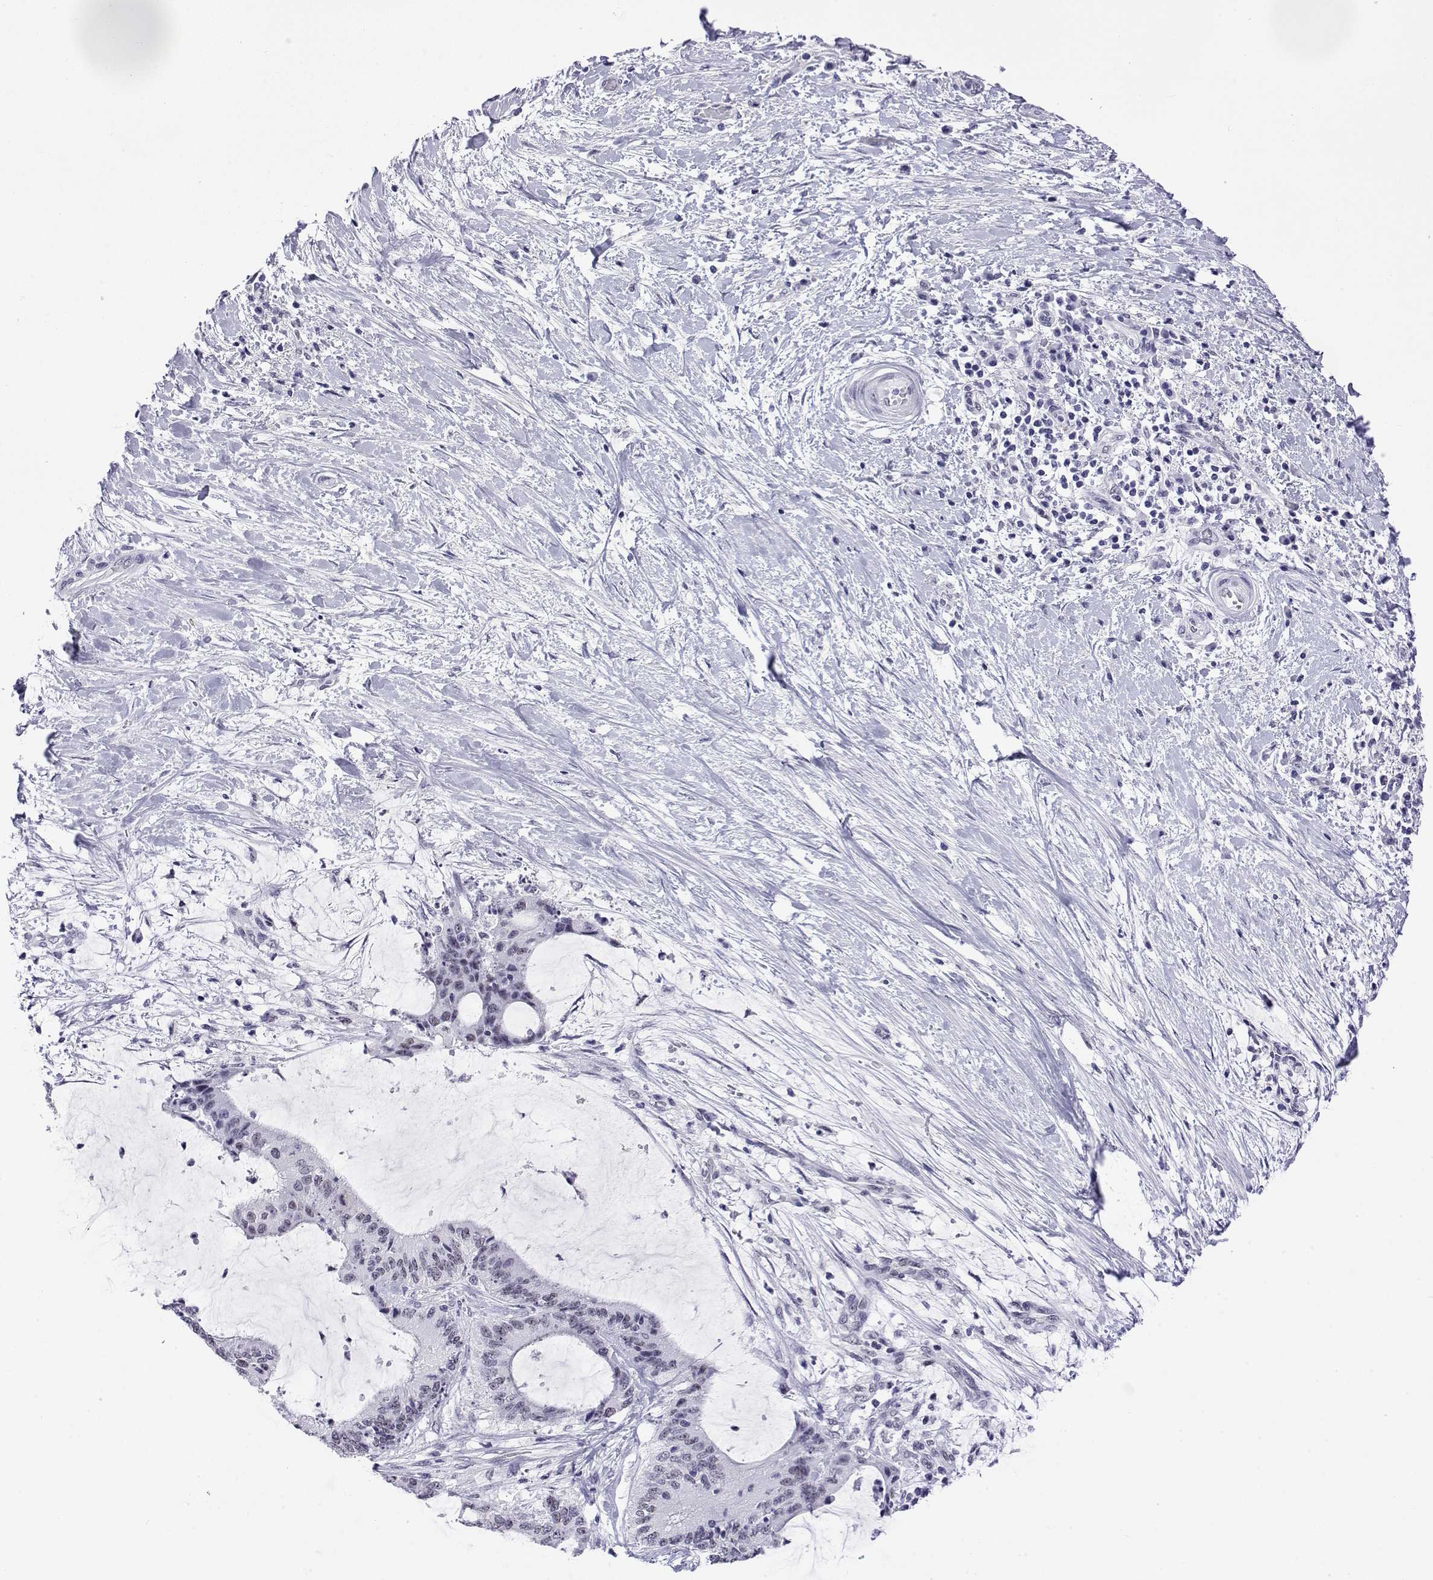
{"staining": {"intensity": "negative", "quantity": "none", "location": "none"}, "tissue": "liver cancer", "cell_type": "Tumor cells", "image_type": "cancer", "snomed": [{"axis": "morphology", "description": "Cholangiocarcinoma"}, {"axis": "topography", "description": "Liver"}], "caption": "IHC of human liver cancer (cholangiocarcinoma) exhibits no staining in tumor cells. (Stains: DAB (3,3'-diaminobenzidine) immunohistochemistry (IHC) with hematoxylin counter stain, Microscopy: brightfield microscopy at high magnification).", "gene": "POLDIP3", "patient": {"sex": "female", "age": 73}}